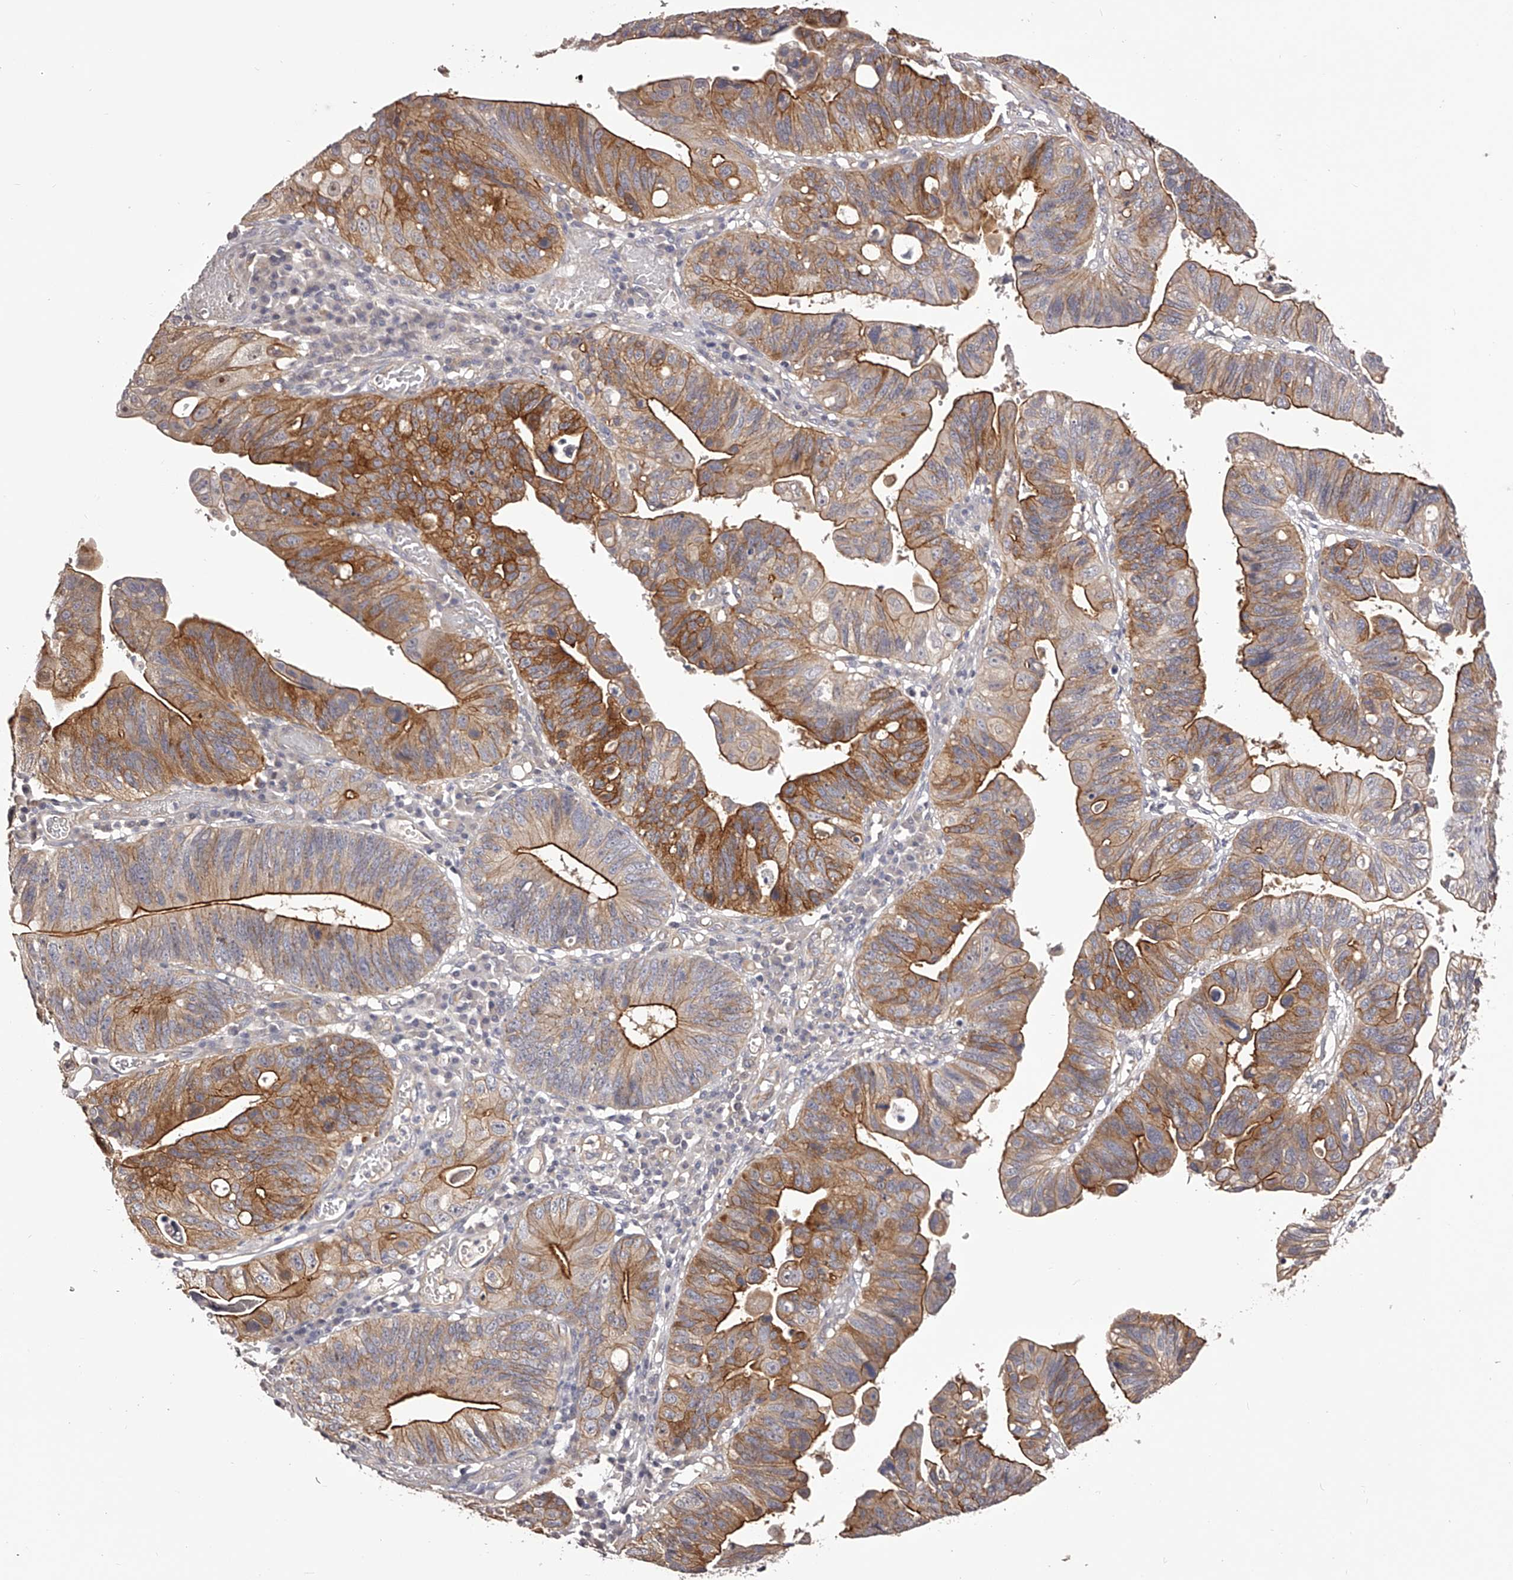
{"staining": {"intensity": "strong", "quantity": ">75%", "location": "cytoplasmic/membranous"}, "tissue": "stomach cancer", "cell_type": "Tumor cells", "image_type": "cancer", "snomed": [{"axis": "morphology", "description": "Adenocarcinoma, NOS"}, {"axis": "topography", "description": "Stomach"}], "caption": "Protein staining exhibits strong cytoplasmic/membranous expression in about >75% of tumor cells in adenocarcinoma (stomach).", "gene": "LTV1", "patient": {"sex": "male", "age": 59}}